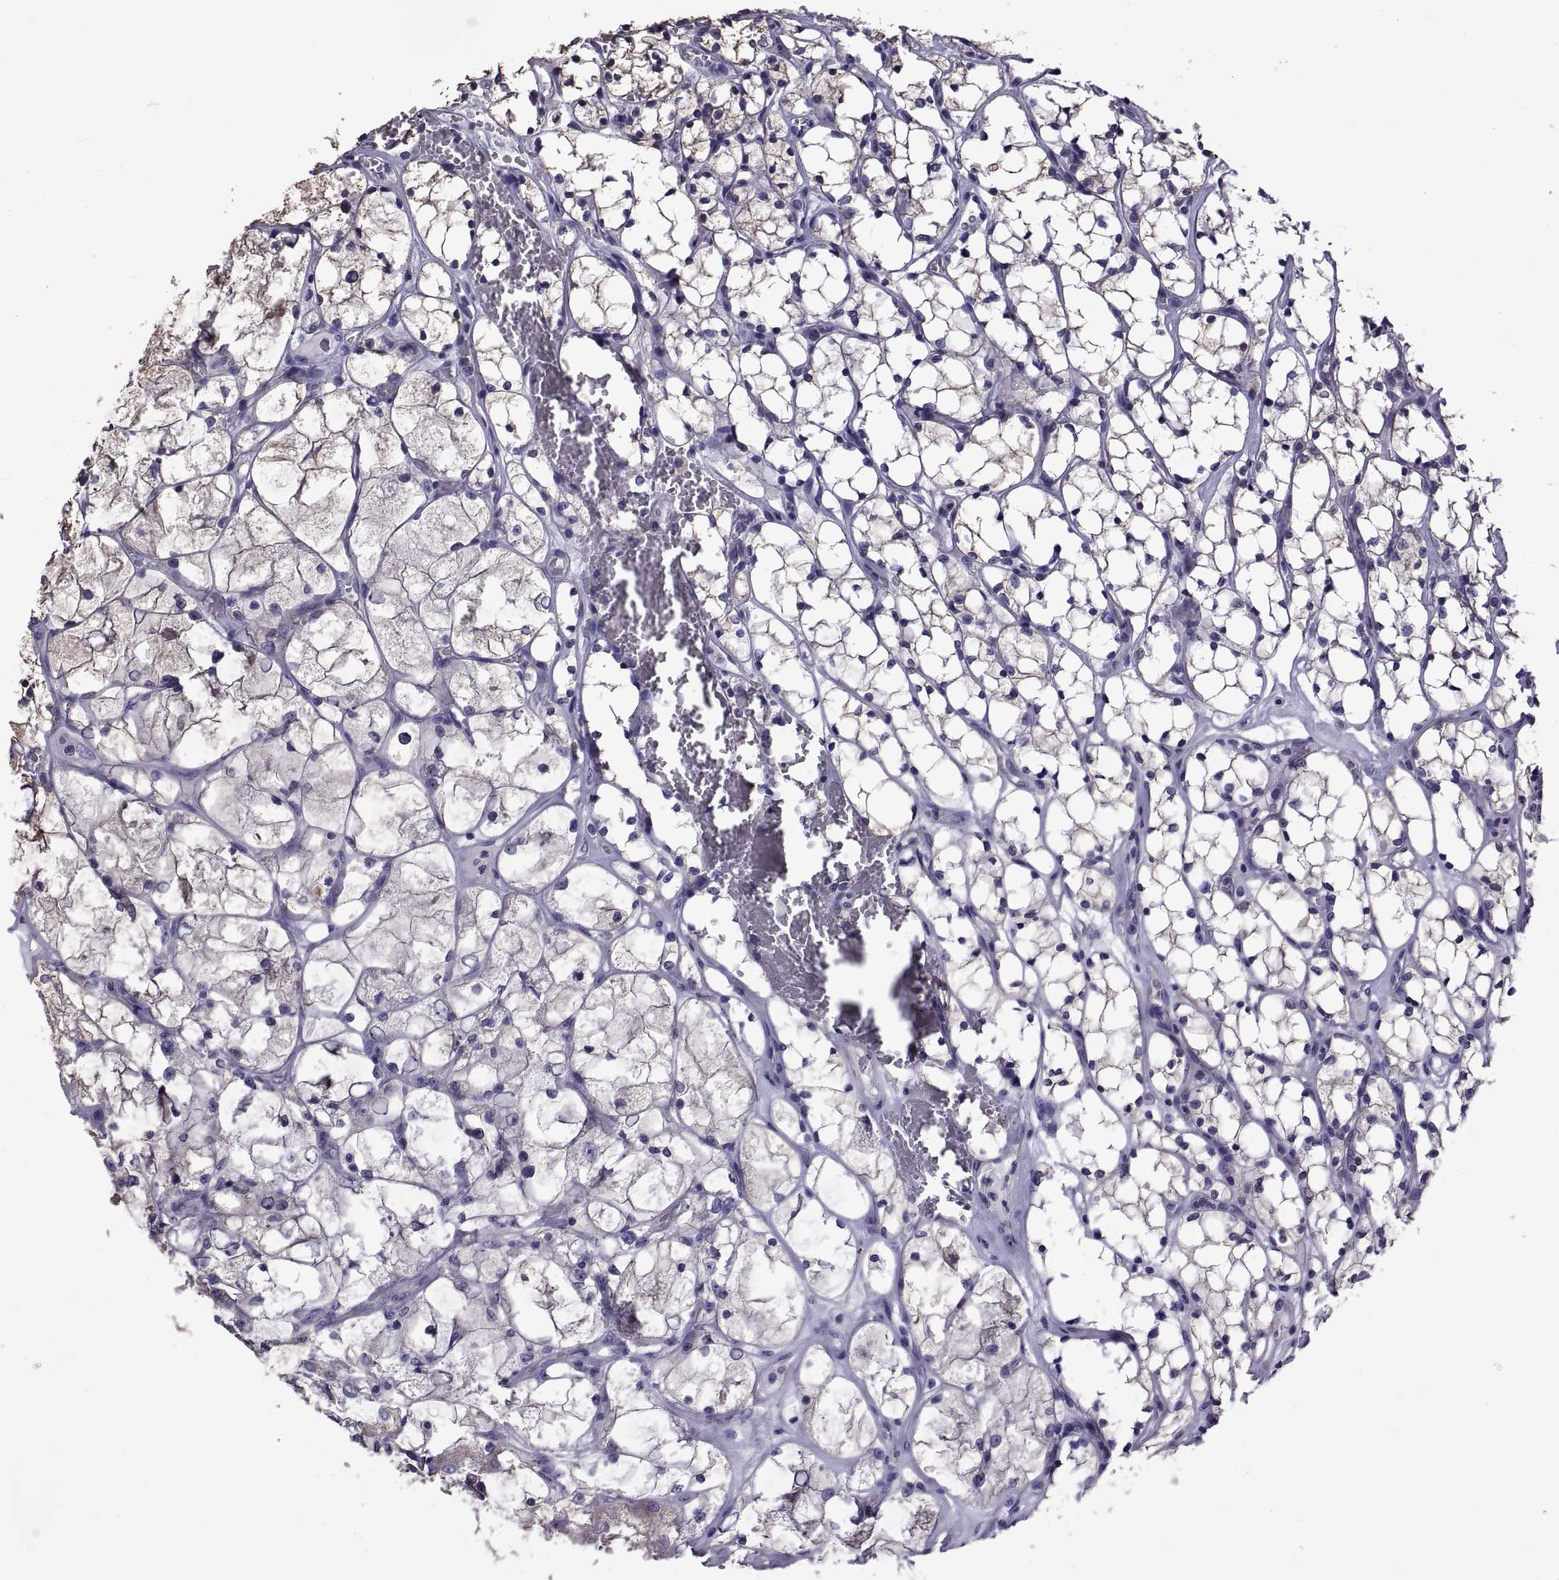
{"staining": {"intensity": "negative", "quantity": "none", "location": "none"}, "tissue": "renal cancer", "cell_type": "Tumor cells", "image_type": "cancer", "snomed": [{"axis": "morphology", "description": "Adenocarcinoma, NOS"}, {"axis": "topography", "description": "Kidney"}], "caption": "An immunohistochemistry (IHC) histopathology image of adenocarcinoma (renal) is shown. There is no staining in tumor cells of adenocarcinoma (renal).", "gene": "TMC3", "patient": {"sex": "female", "age": 69}}